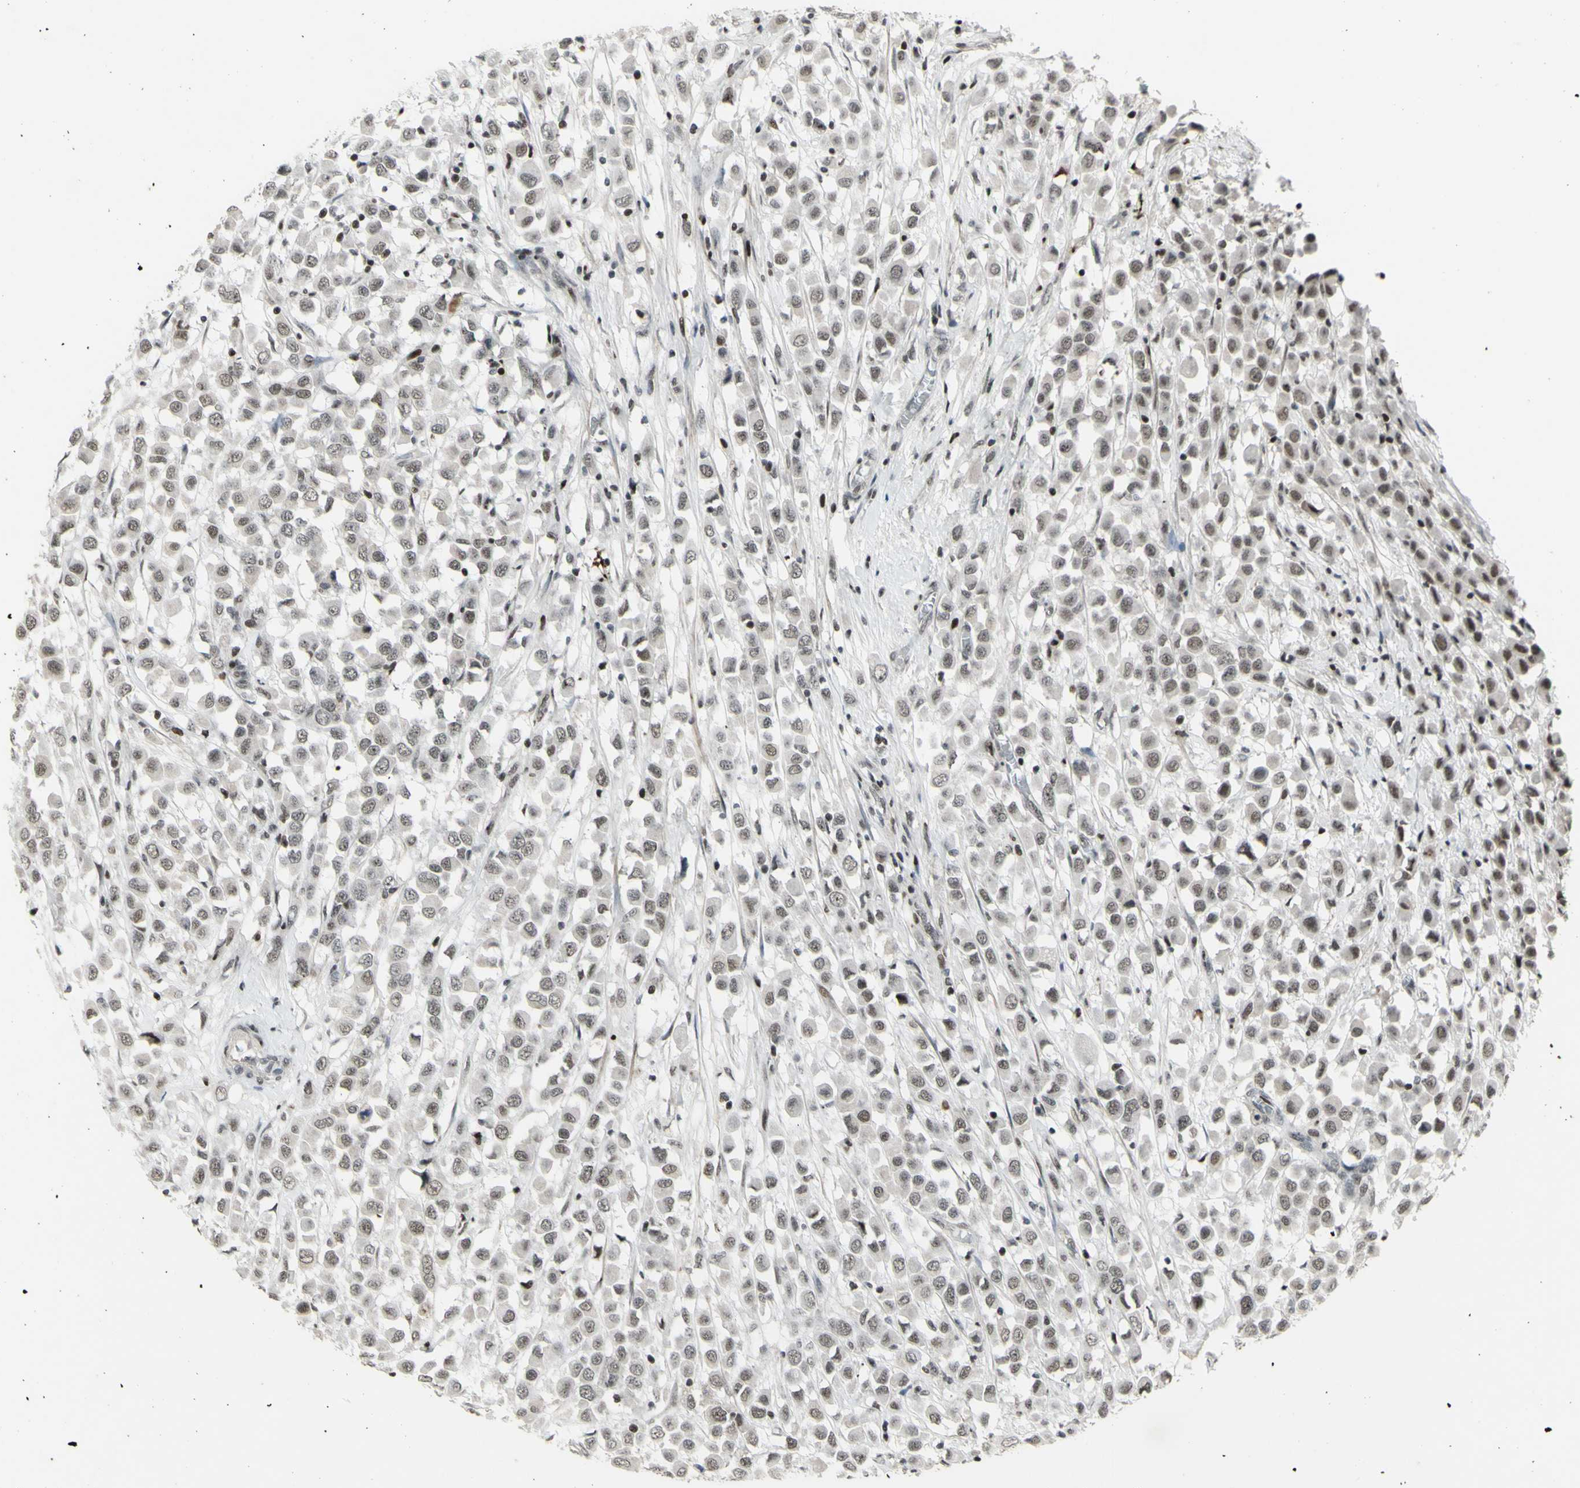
{"staining": {"intensity": "weak", "quantity": "<25%", "location": "nuclear"}, "tissue": "breast cancer", "cell_type": "Tumor cells", "image_type": "cancer", "snomed": [{"axis": "morphology", "description": "Duct carcinoma"}, {"axis": "topography", "description": "Breast"}], "caption": "DAB immunohistochemical staining of human breast cancer (invasive ductal carcinoma) displays no significant positivity in tumor cells.", "gene": "SUPT6H", "patient": {"sex": "female", "age": 61}}